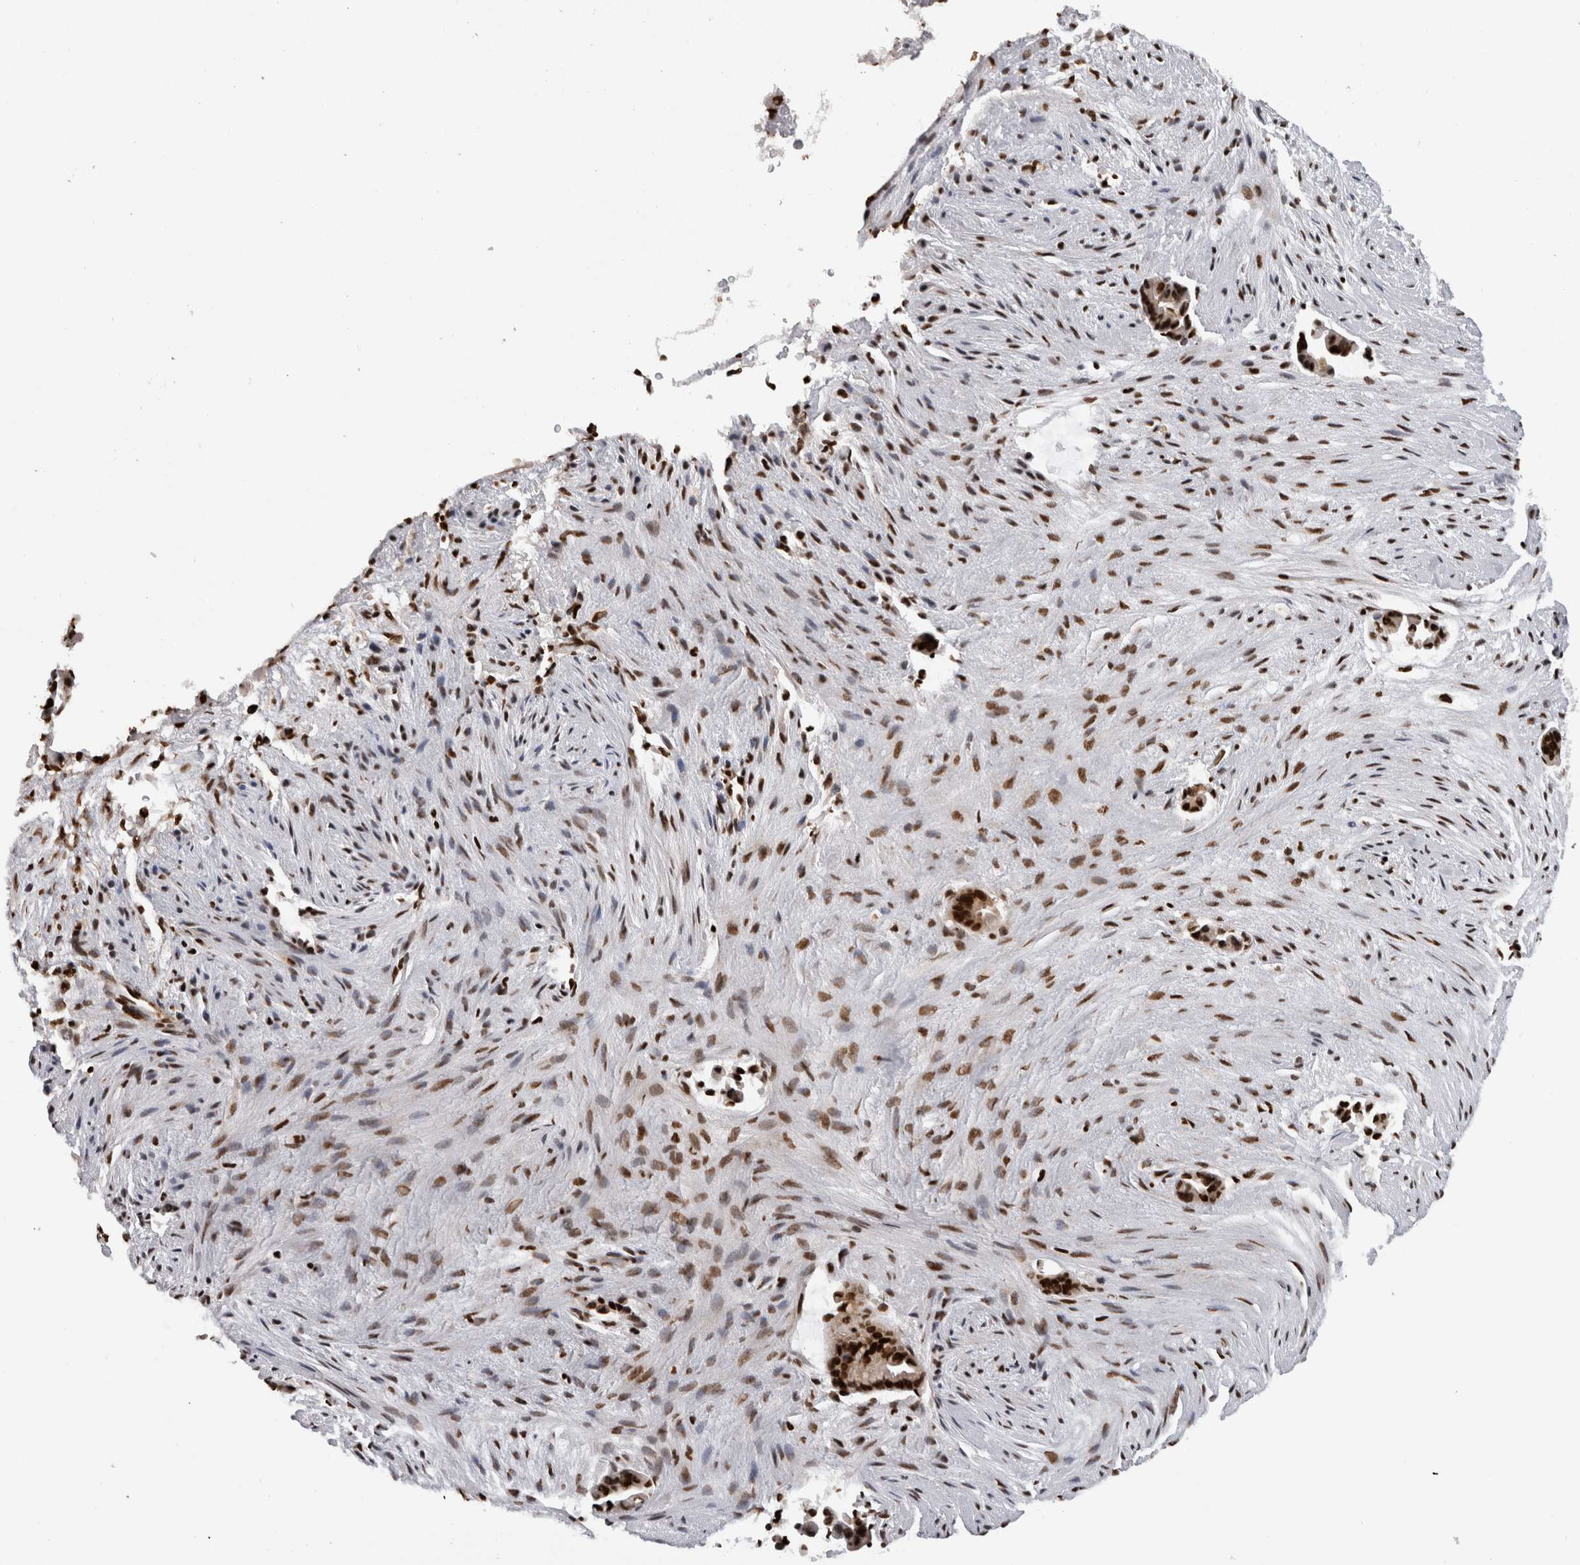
{"staining": {"intensity": "strong", "quantity": ">75%", "location": "nuclear"}, "tissue": "liver cancer", "cell_type": "Tumor cells", "image_type": "cancer", "snomed": [{"axis": "morphology", "description": "Cholangiocarcinoma"}, {"axis": "topography", "description": "Liver"}], "caption": "DAB immunohistochemical staining of human cholangiocarcinoma (liver) shows strong nuclear protein staining in approximately >75% of tumor cells.", "gene": "ZSCAN2", "patient": {"sex": "female", "age": 55}}